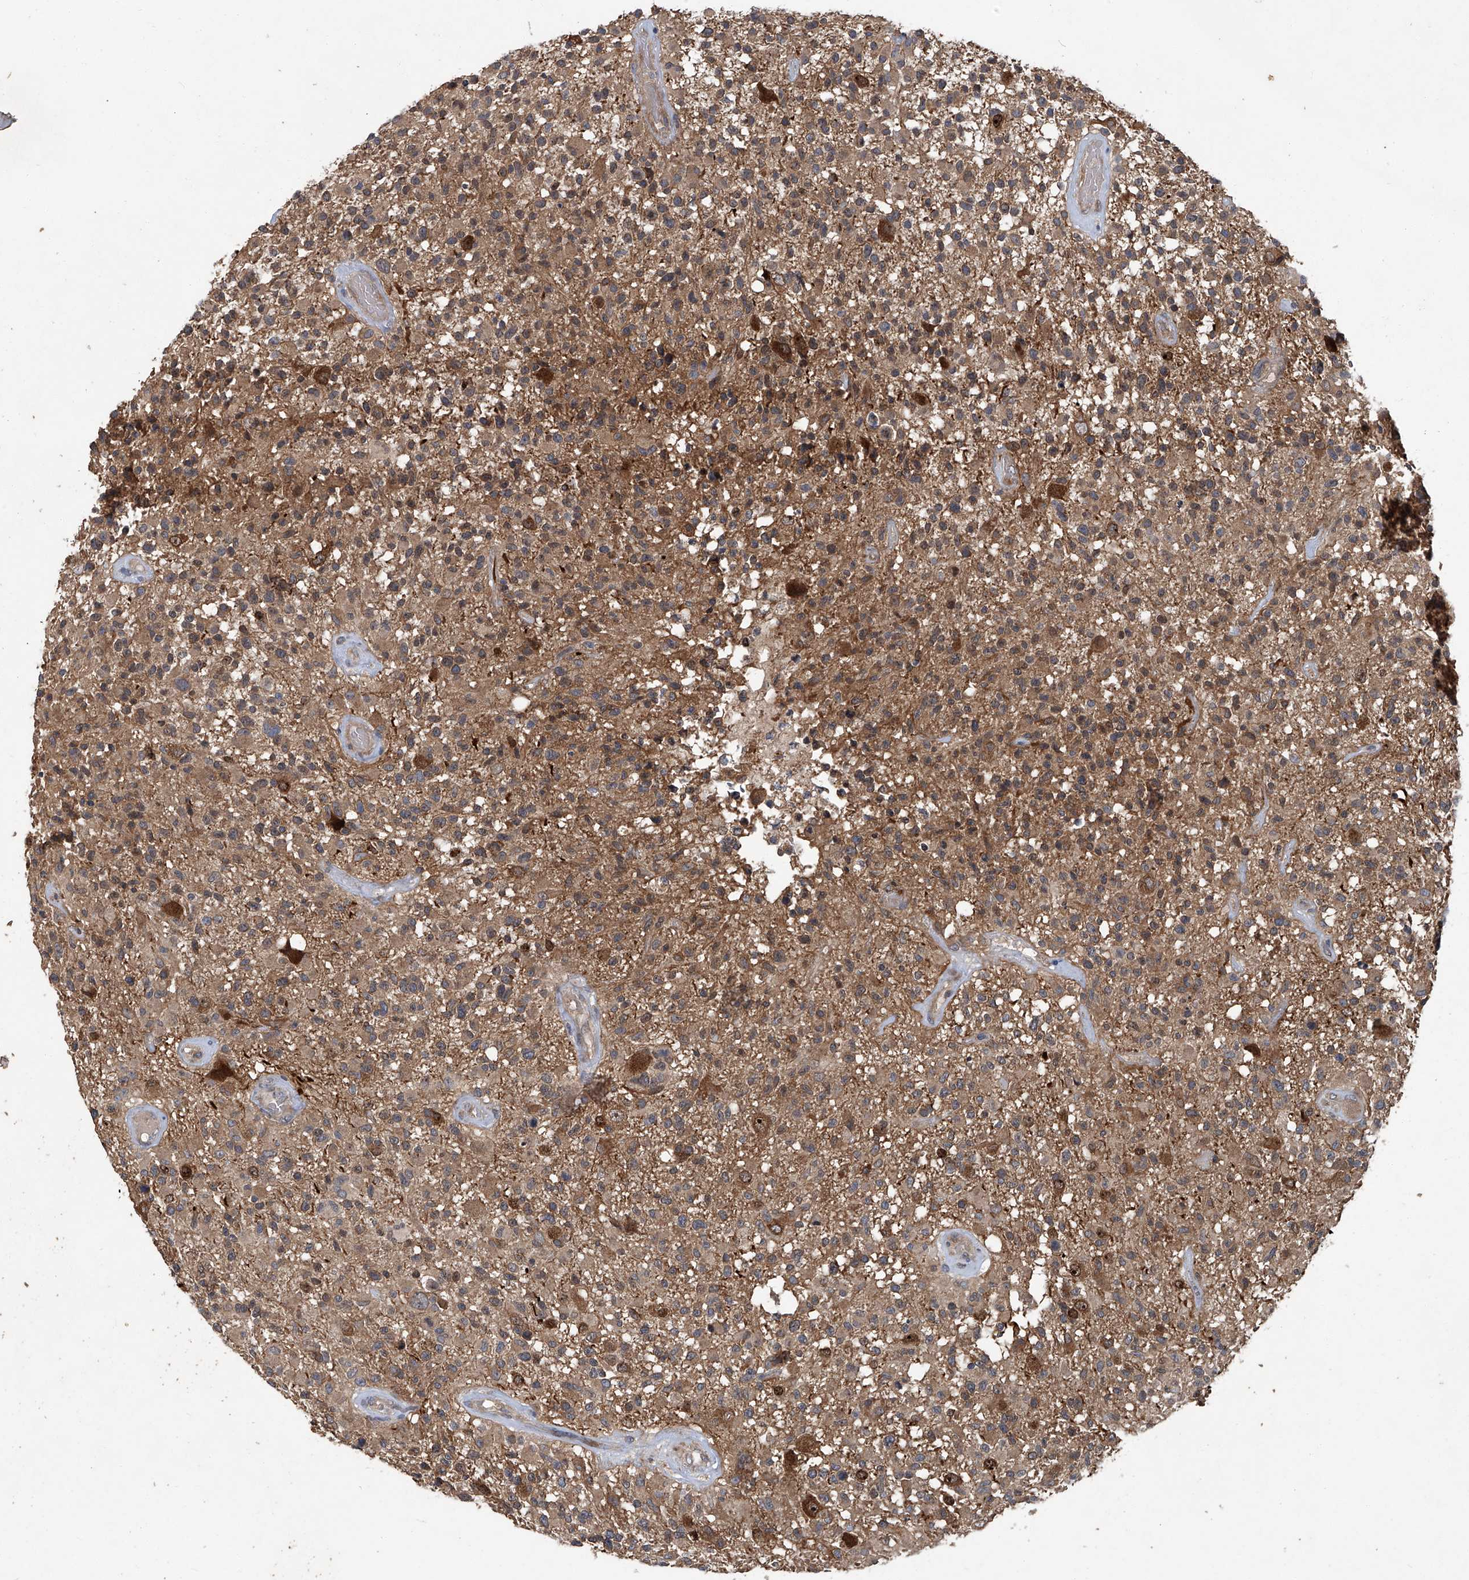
{"staining": {"intensity": "moderate", "quantity": ">75%", "location": "cytoplasmic/membranous"}, "tissue": "glioma", "cell_type": "Tumor cells", "image_type": "cancer", "snomed": [{"axis": "morphology", "description": "Glioma, malignant, High grade"}, {"axis": "morphology", "description": "Glioblastoma, NOS"}, {"axis": "topography", "description": "Brain"}], "caption": "Tumor cells show medium levels of moderate cytoplasmic/membranous staining in about >75% of cells in human glioma.", "gene": "ANKRD34A", "patient": {"sex": "male", "age": 60}}